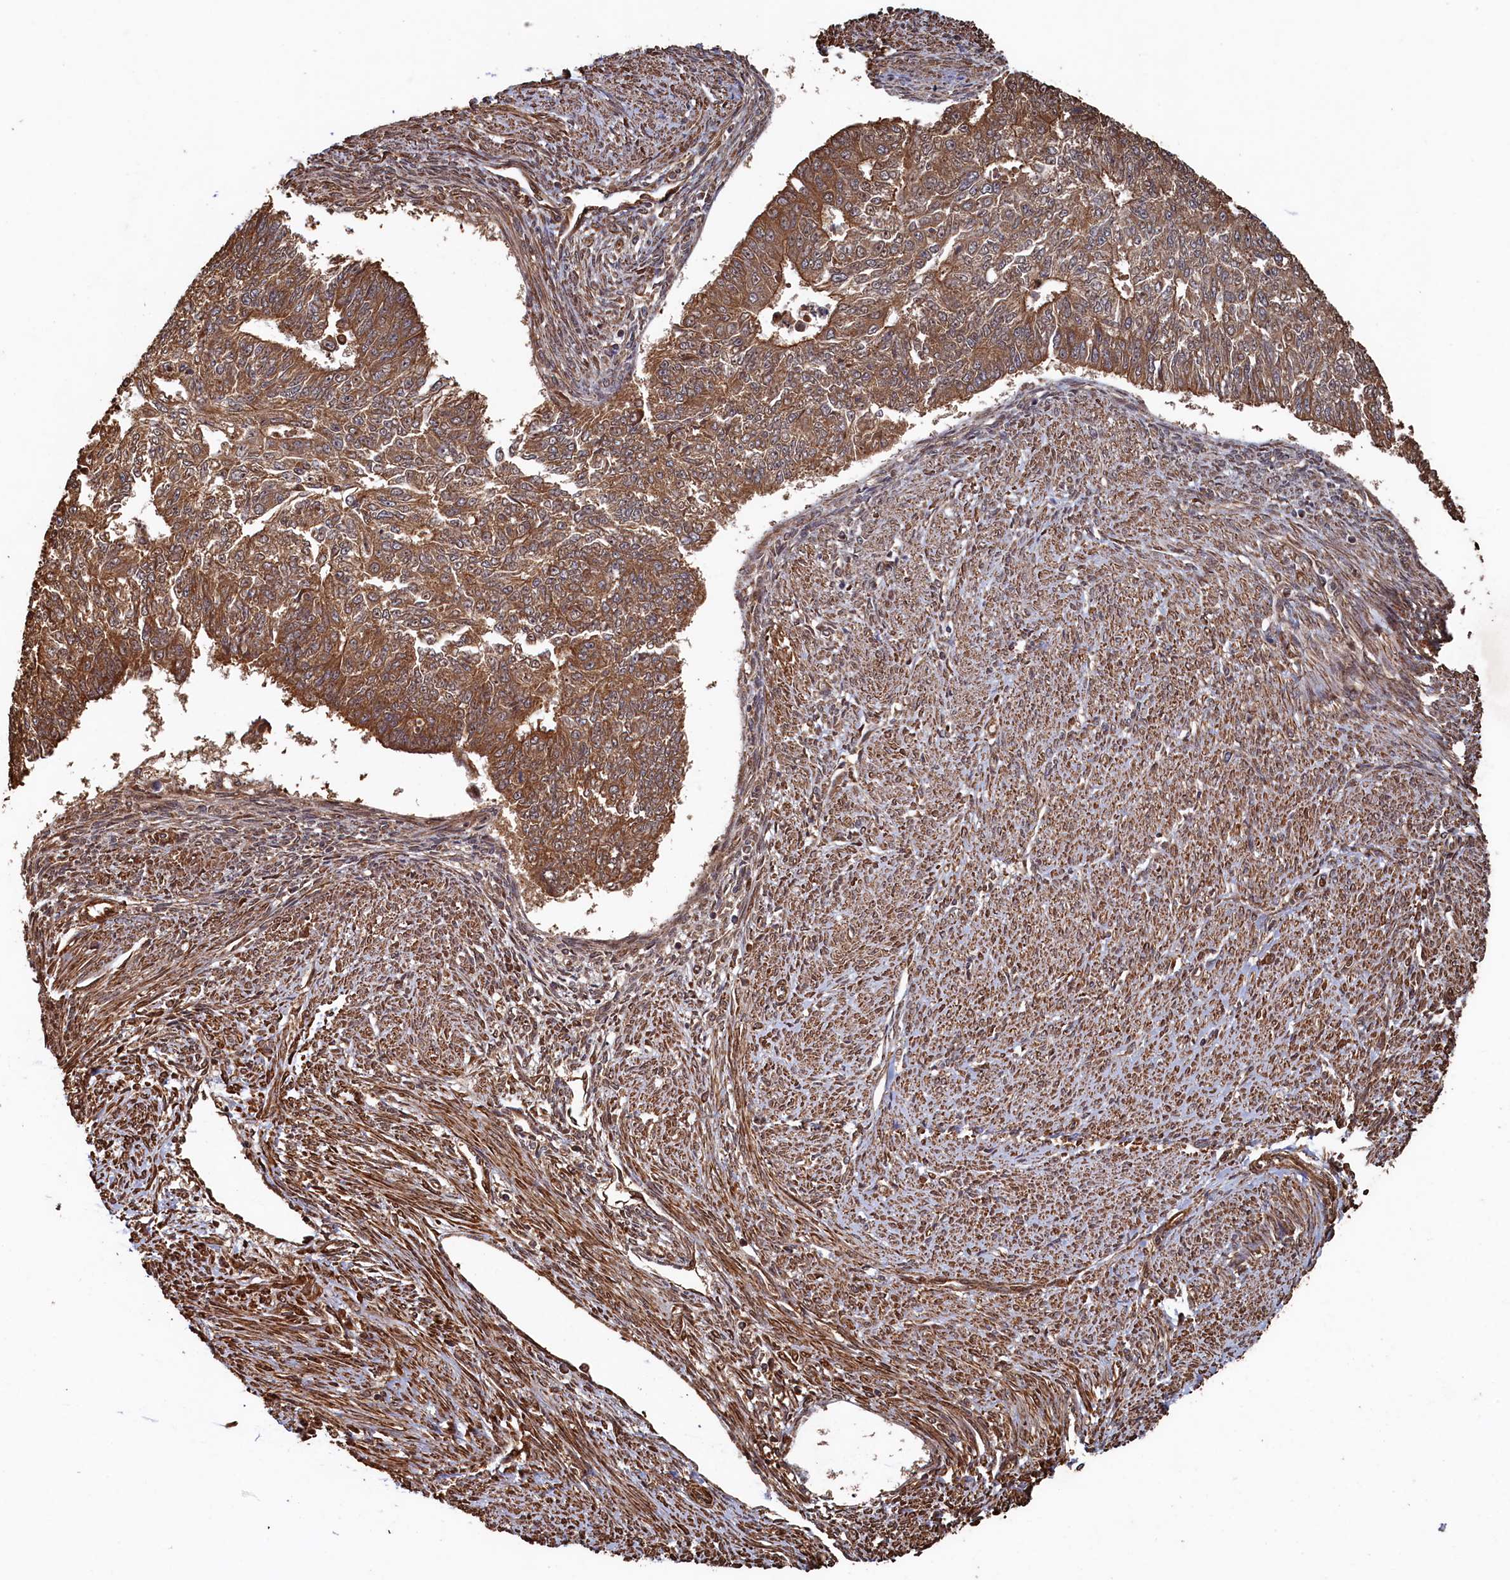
{"staining": {"intensity": "moderate", "quantity": ">75%", "location": "cytoplasmic/membranous"}, "tissue": "endometrial cancer", "cell_type": "Tumor cells", "image_type": "cancer", "snomed": [{"axis": "morphology", "description": "Adenocarcinoma, NOS"}, {"axis": "topography", "description": "Endometrium"}], "caption": "Endometrial cancer stained with a protein marker reveals moderate staining in tumor cells.", "gene": "PIGN", "patient": {"sex": "female", "age": 32}}